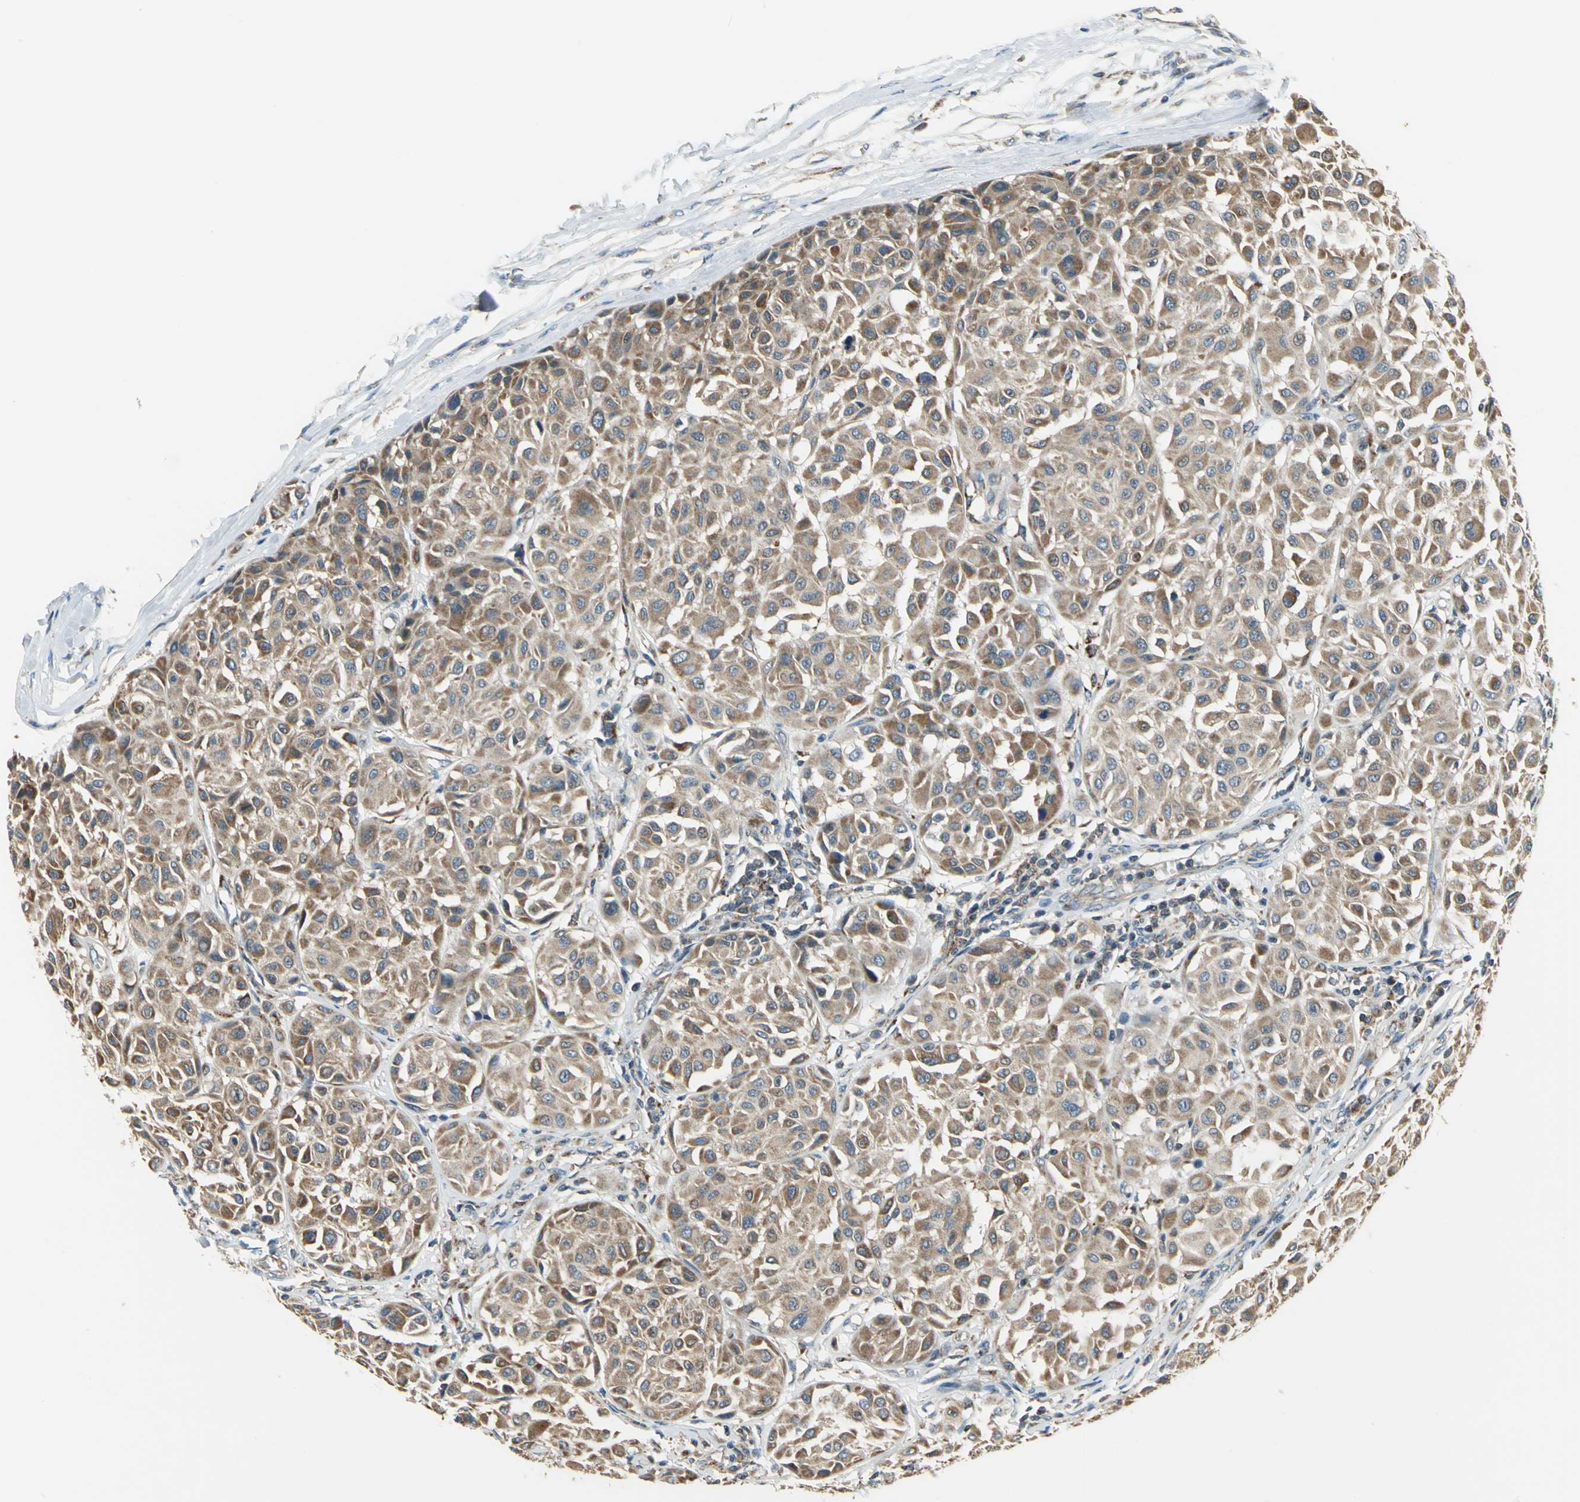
{"staining": {"intensity": "strong", "quantity": ">75%", "location": "cytoplasmic/membranous"}, "tissue": "melanoma", "cell_type": "Tumor cells", "image_type": "cancer", "snomed": [{"axis": "morphology", "description": "Malignant melanoma, Metastatic site"}, {"axis": "topography", "description": "Soft tissue"}], "caption": "DAB (3,3'-diaminobenzidine) immunohistochemical staining of human melanoma displays strong cytoplasmic/membranous protein positivity in approximately >75% of tumor cells.", "gene": "TRAK1", "patient": {"sex": "male", "age": 41}}